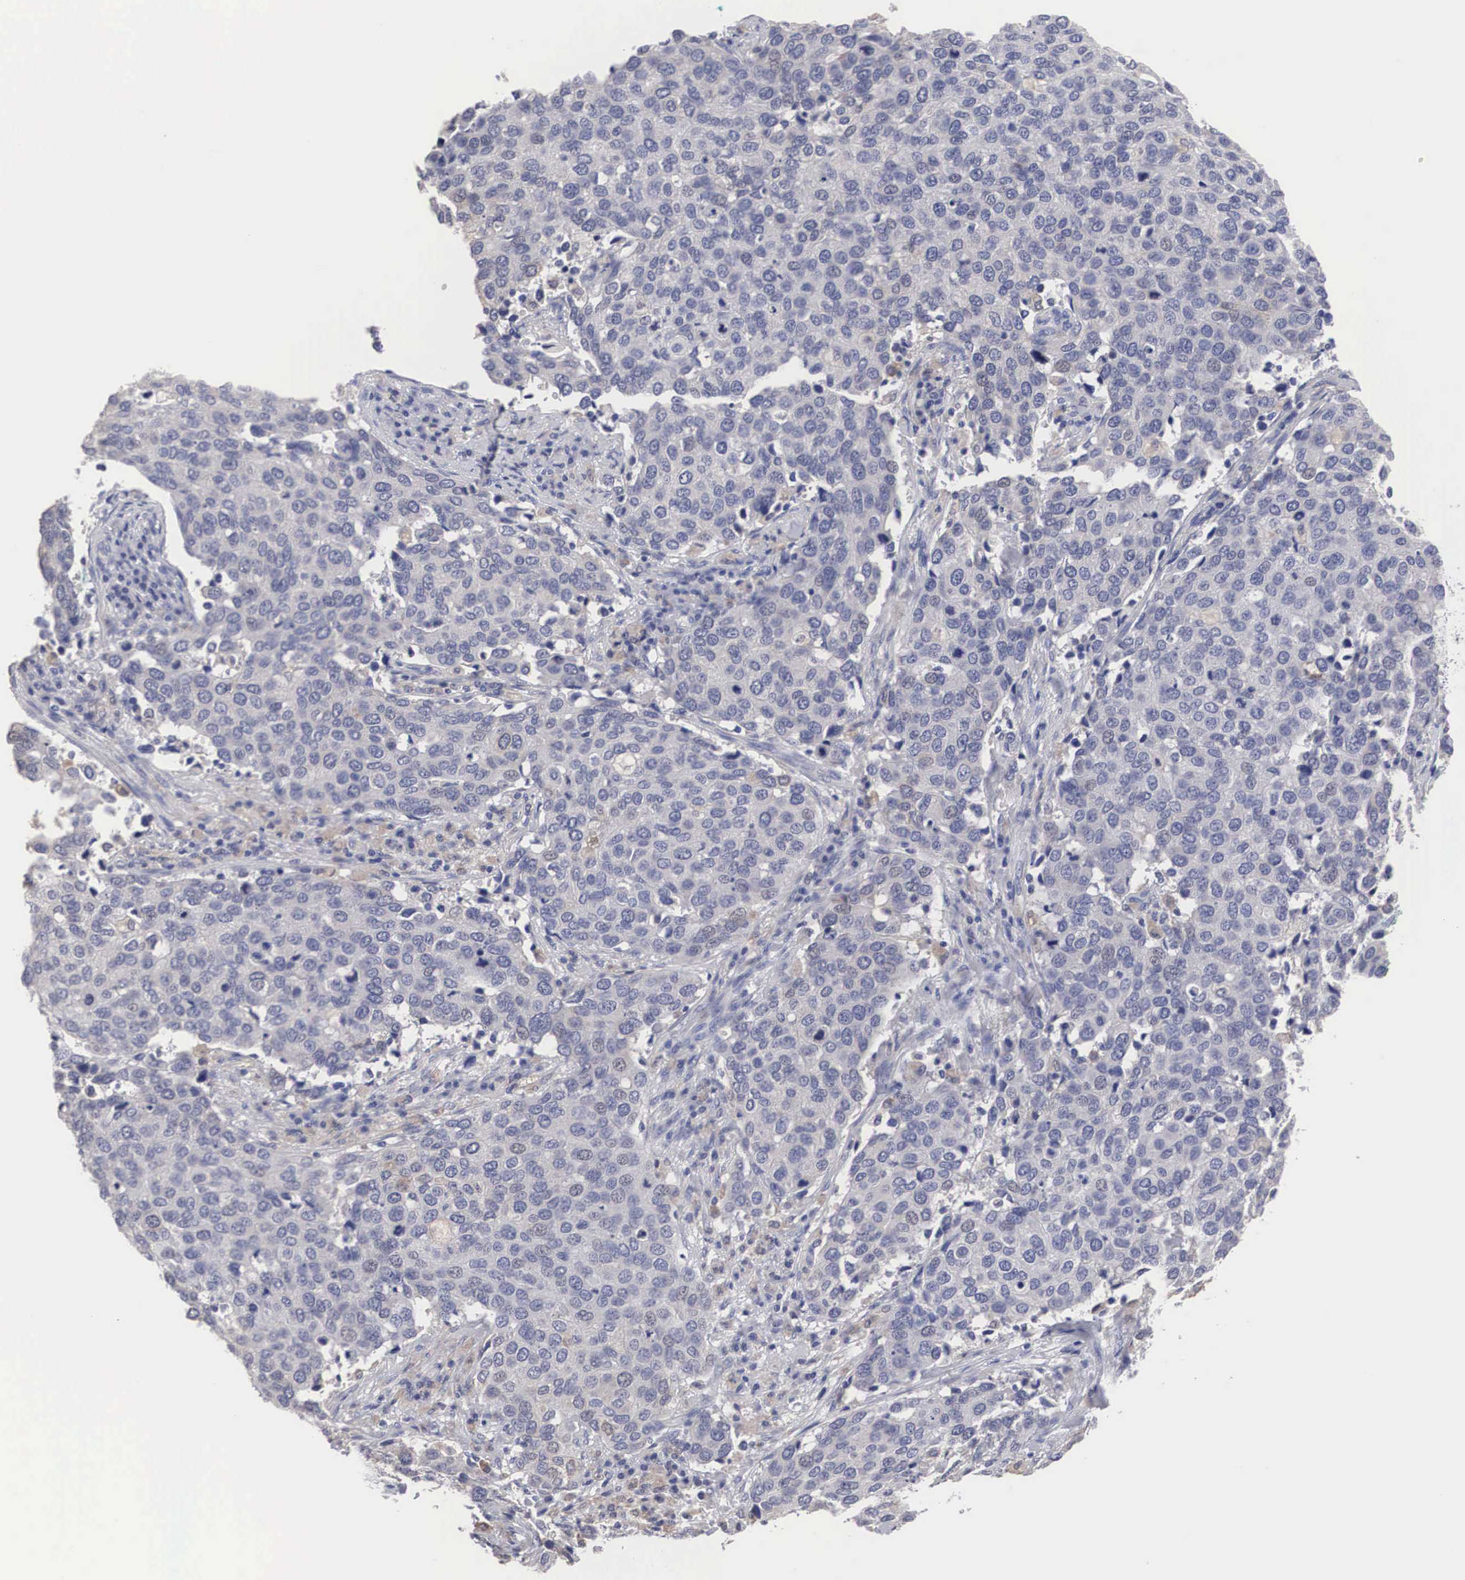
{"staining": {"intensity": "negative", "quantity": "none", "location": "none"}, "tissue": "cervical cancer", "cell_type": "Tumor cells", "image_type": "cancer", "snomed": [{"axis": "morphology", "description": "Squamous cell carcinoma, NOS"}, {"axis": "topography", "description": "Cervix"}], "caption": "The histopathology image shows no staining of tumor cells in squamous cell carcinoma (cervical).", "gene": "HMOX1", "patient": {"sex": "female", "age": 54}}